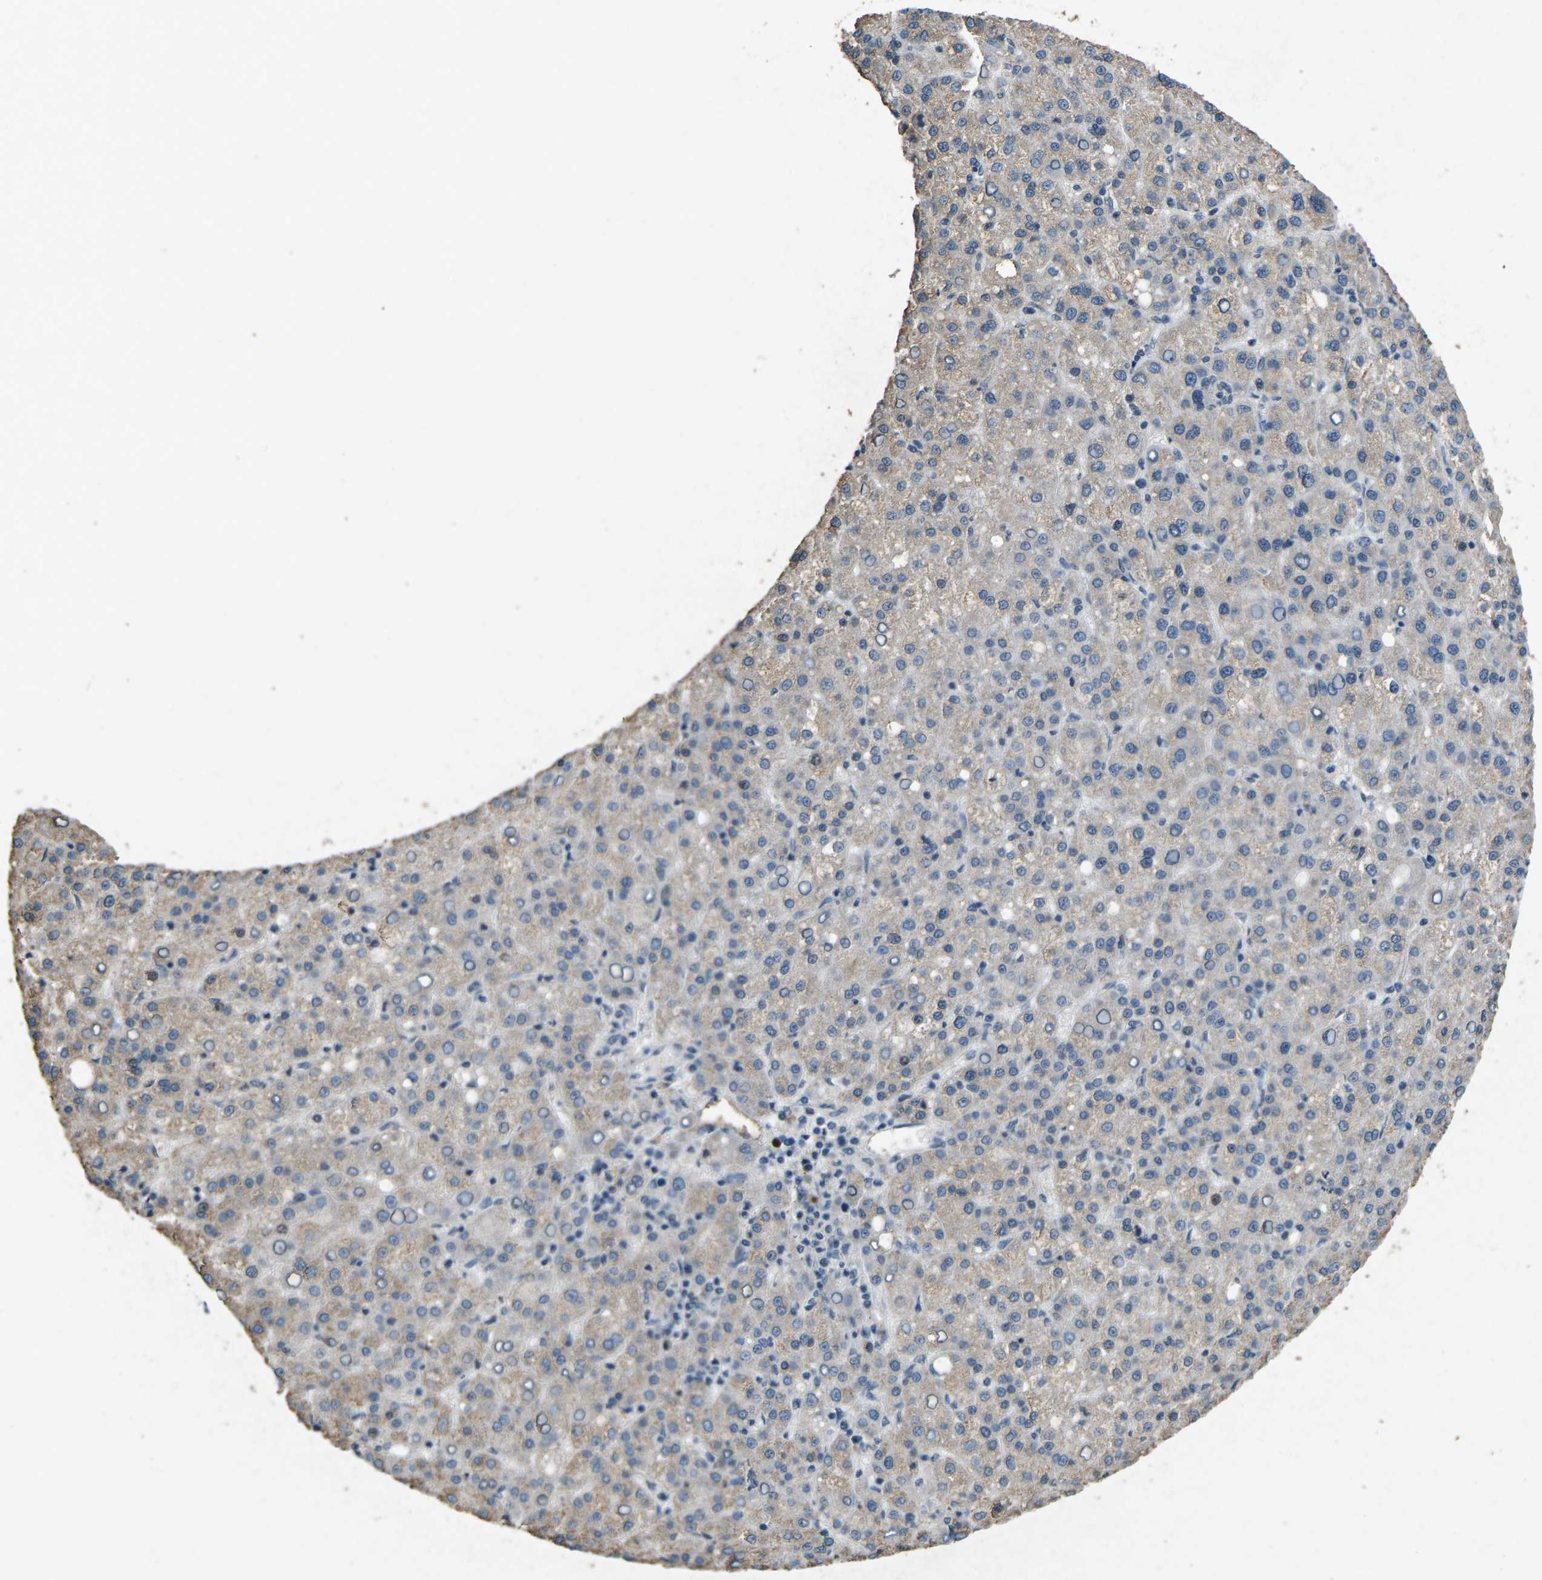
{"staining": {"intensity": "weak", "quantity": "25%-75%", "location": "cytoplasmic/membranous"}, "tissue": "liver cancer", "cell_type": "Tumor cells", "image_type": "cancer", "snomed": [{"axis": "morphology", "description": "Carcinoma, Hepatocellular, NOS"}, {"axis": "topography", "description": "Liver"}], "caption": "A histopathology image showing weak cytoplasmic/membranous staining in about 25%-75% of tumor cells in hepatocellular carcinoma (liver), as visualized by brown immunohistochemical staining.", "gene": "PLG", "patient": {"sex": "female", "age": 58}}